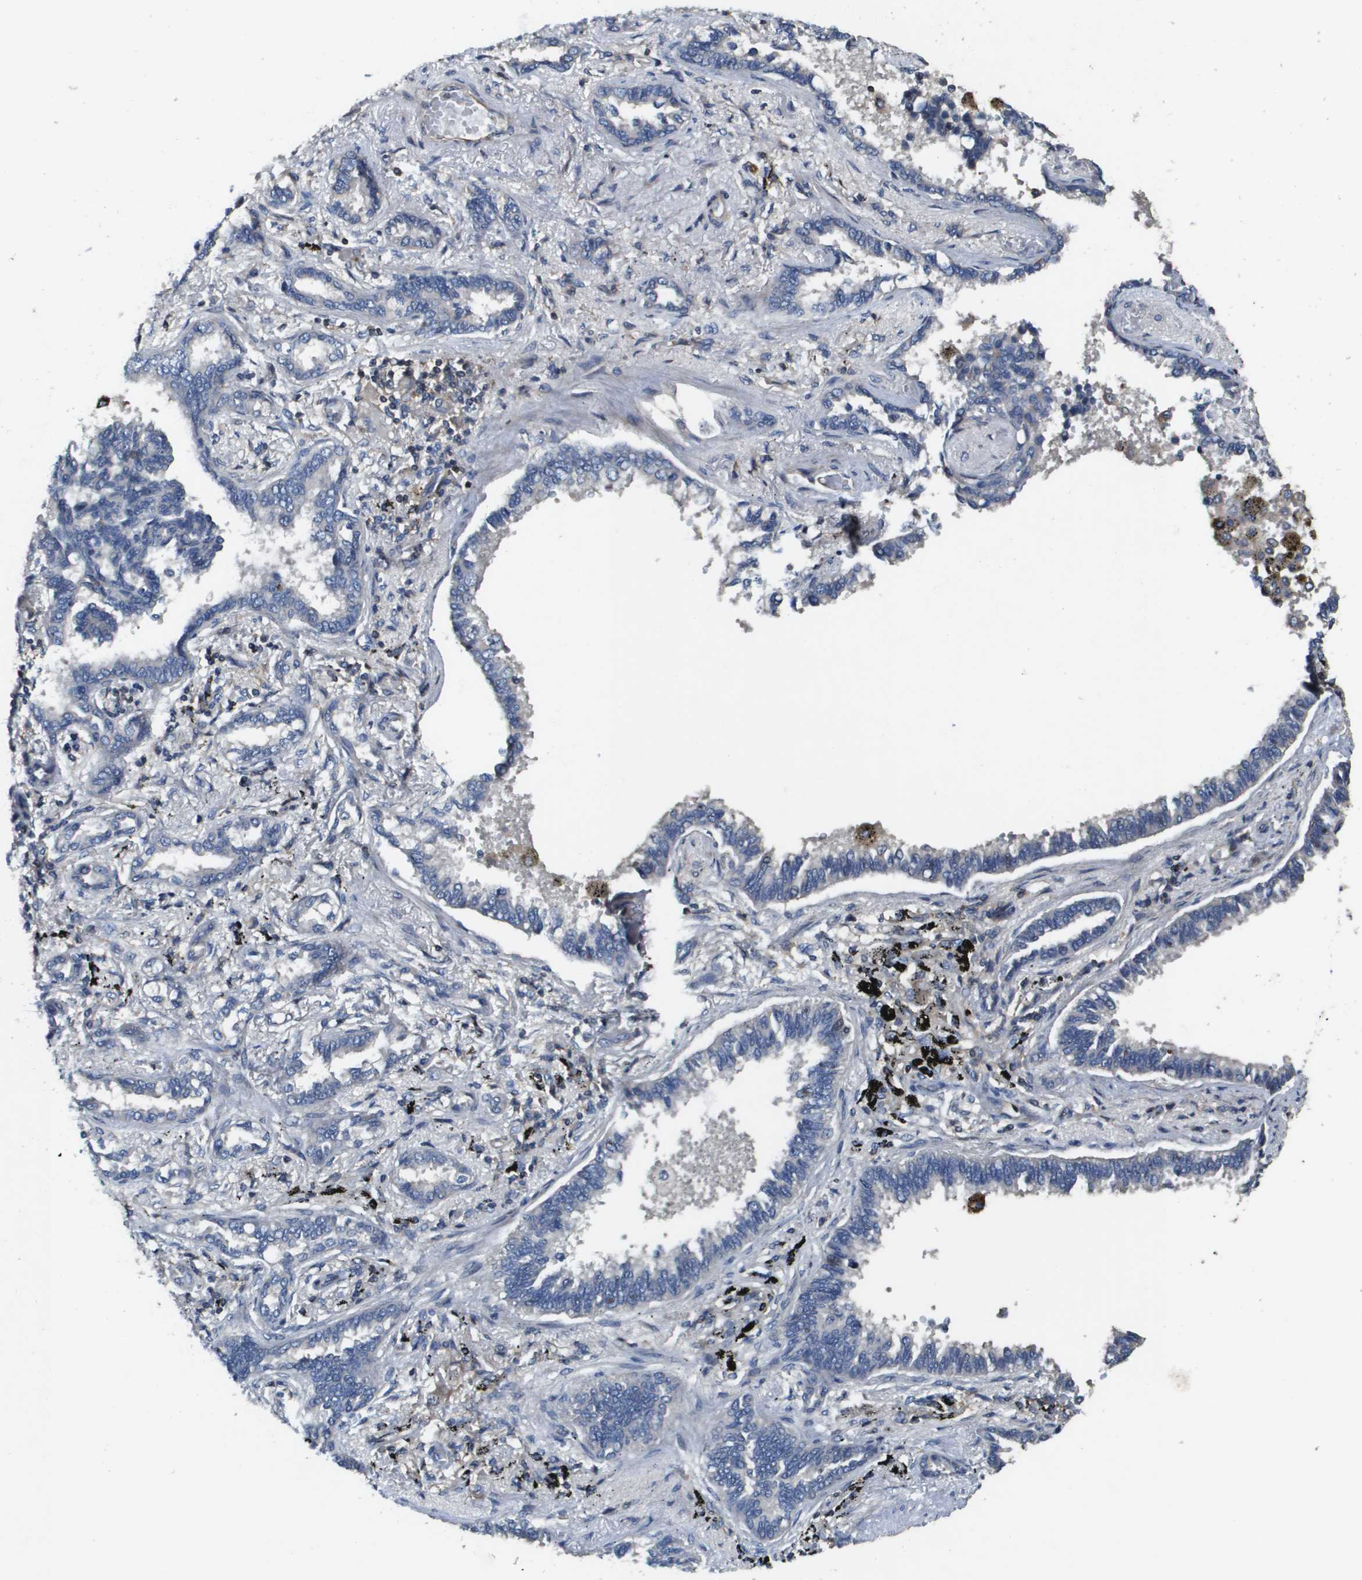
{"staining": {"intensity": "negative", "quantity": "none", "location": "none"}, "tissue": "lung cancer", "cell_type": "Tumor cells", "image_type": "cancer", "snomed": [{"axis": "morphology", "description": "Normal tissue, NOS"}, {"axis": "morphology", "description": "Adenocarcinoma, NOS"}, {"axis": "topography", "description": "Lung"}], "caption": "This is a histopathology image of immunohistochemistry staining of lung cancer (adenocarcinoma), which shows no positivity in tumor cells.", "gene": "SCN4B", "patient": {"sex": "male", "age": 59}}